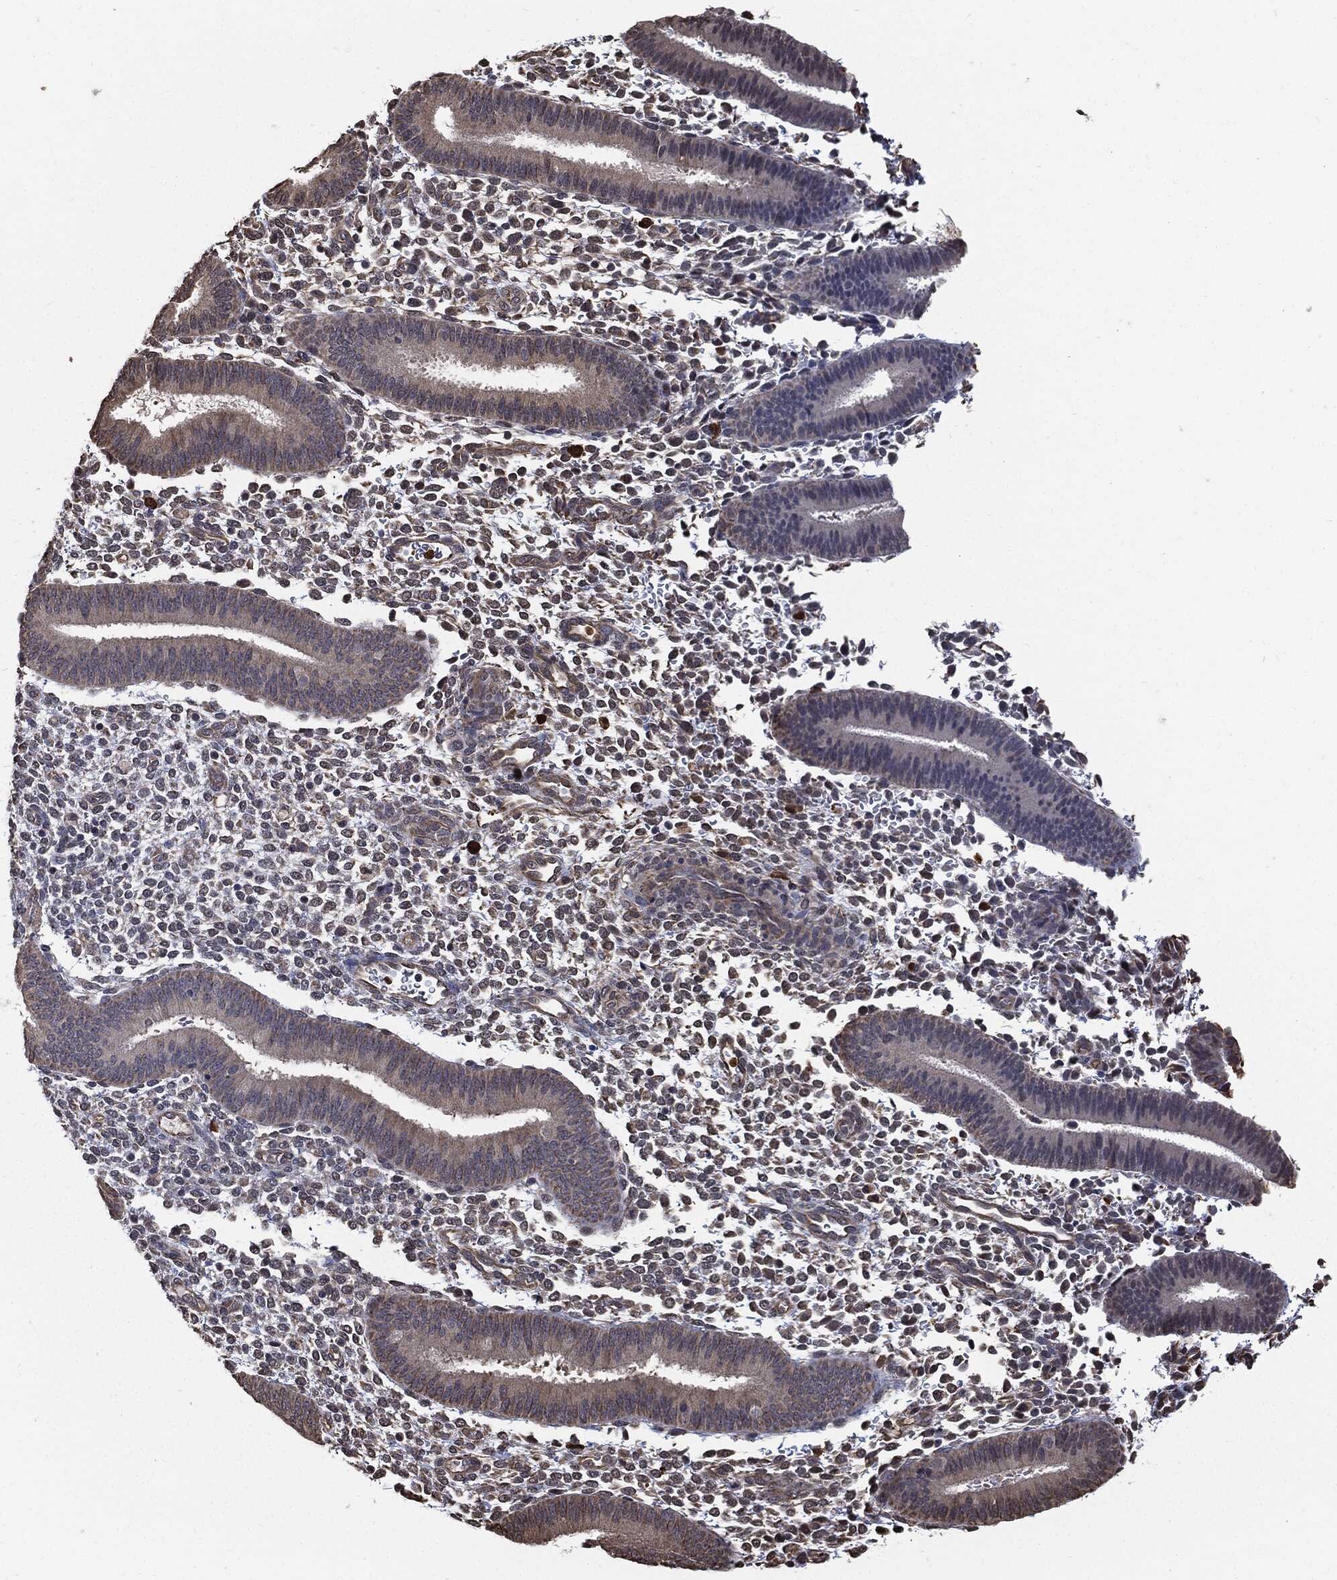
{"staining": {"intensity": "weak", "quantity": "<25%", "location": "cytoplasmic/membranous"}, "tissue": "endometrium", "cell_type": "Cells in endometrial stroma", "image_type": "normal", "snomed": [{"axis": "morphology", "description": "Normal tissue, NOS"}, {"axis": "topography", "description": "Endometrium"}], "caption": "High magnification brightfield microscopy of benign endometrium stained with DAB (brown) and counterstained with hematoxylin (blue): cells in endometrial stroma show no significant positivity.", "gene": "S100A9", "patient": {"sex": "female", "age": 39}}